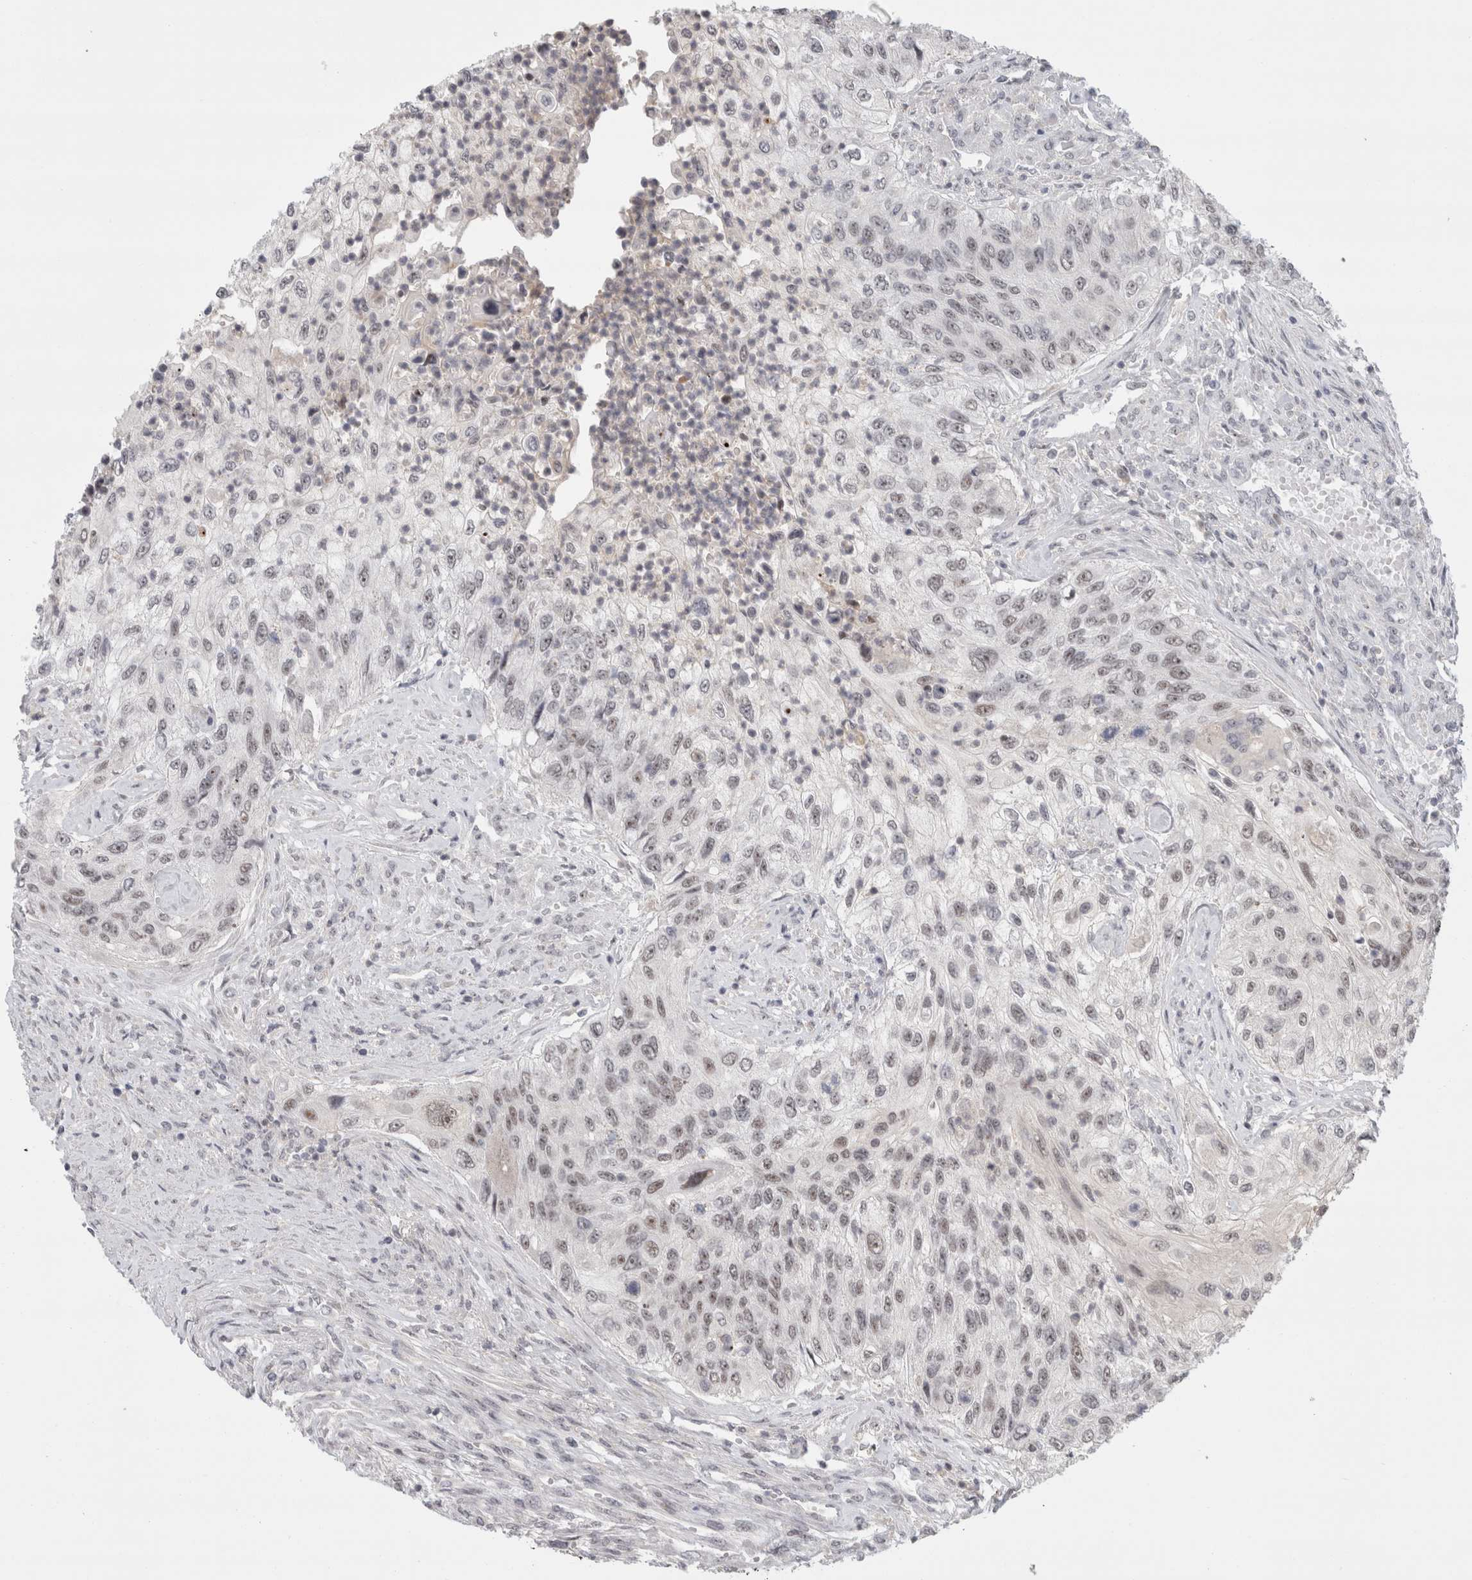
{"staining": {"intensity": "weak", "quantity": "<25%", "location": "nuclear"}, "tissue": "urothelial cancer", "cell_type": "Tumor cells", "image_type": "cancer", "snomed": [{"axis": "morphology", "description": "Urothelial carcinoma, High grade"}, {"axis": "topography", "description": "Urinary bladder"}], "caption": "The photomicrograph shows no staining of tumor cells in high-grade urothelial carcinoma.", "gene": "SENP6", "patient": {"sex": "female", "age": 60}}